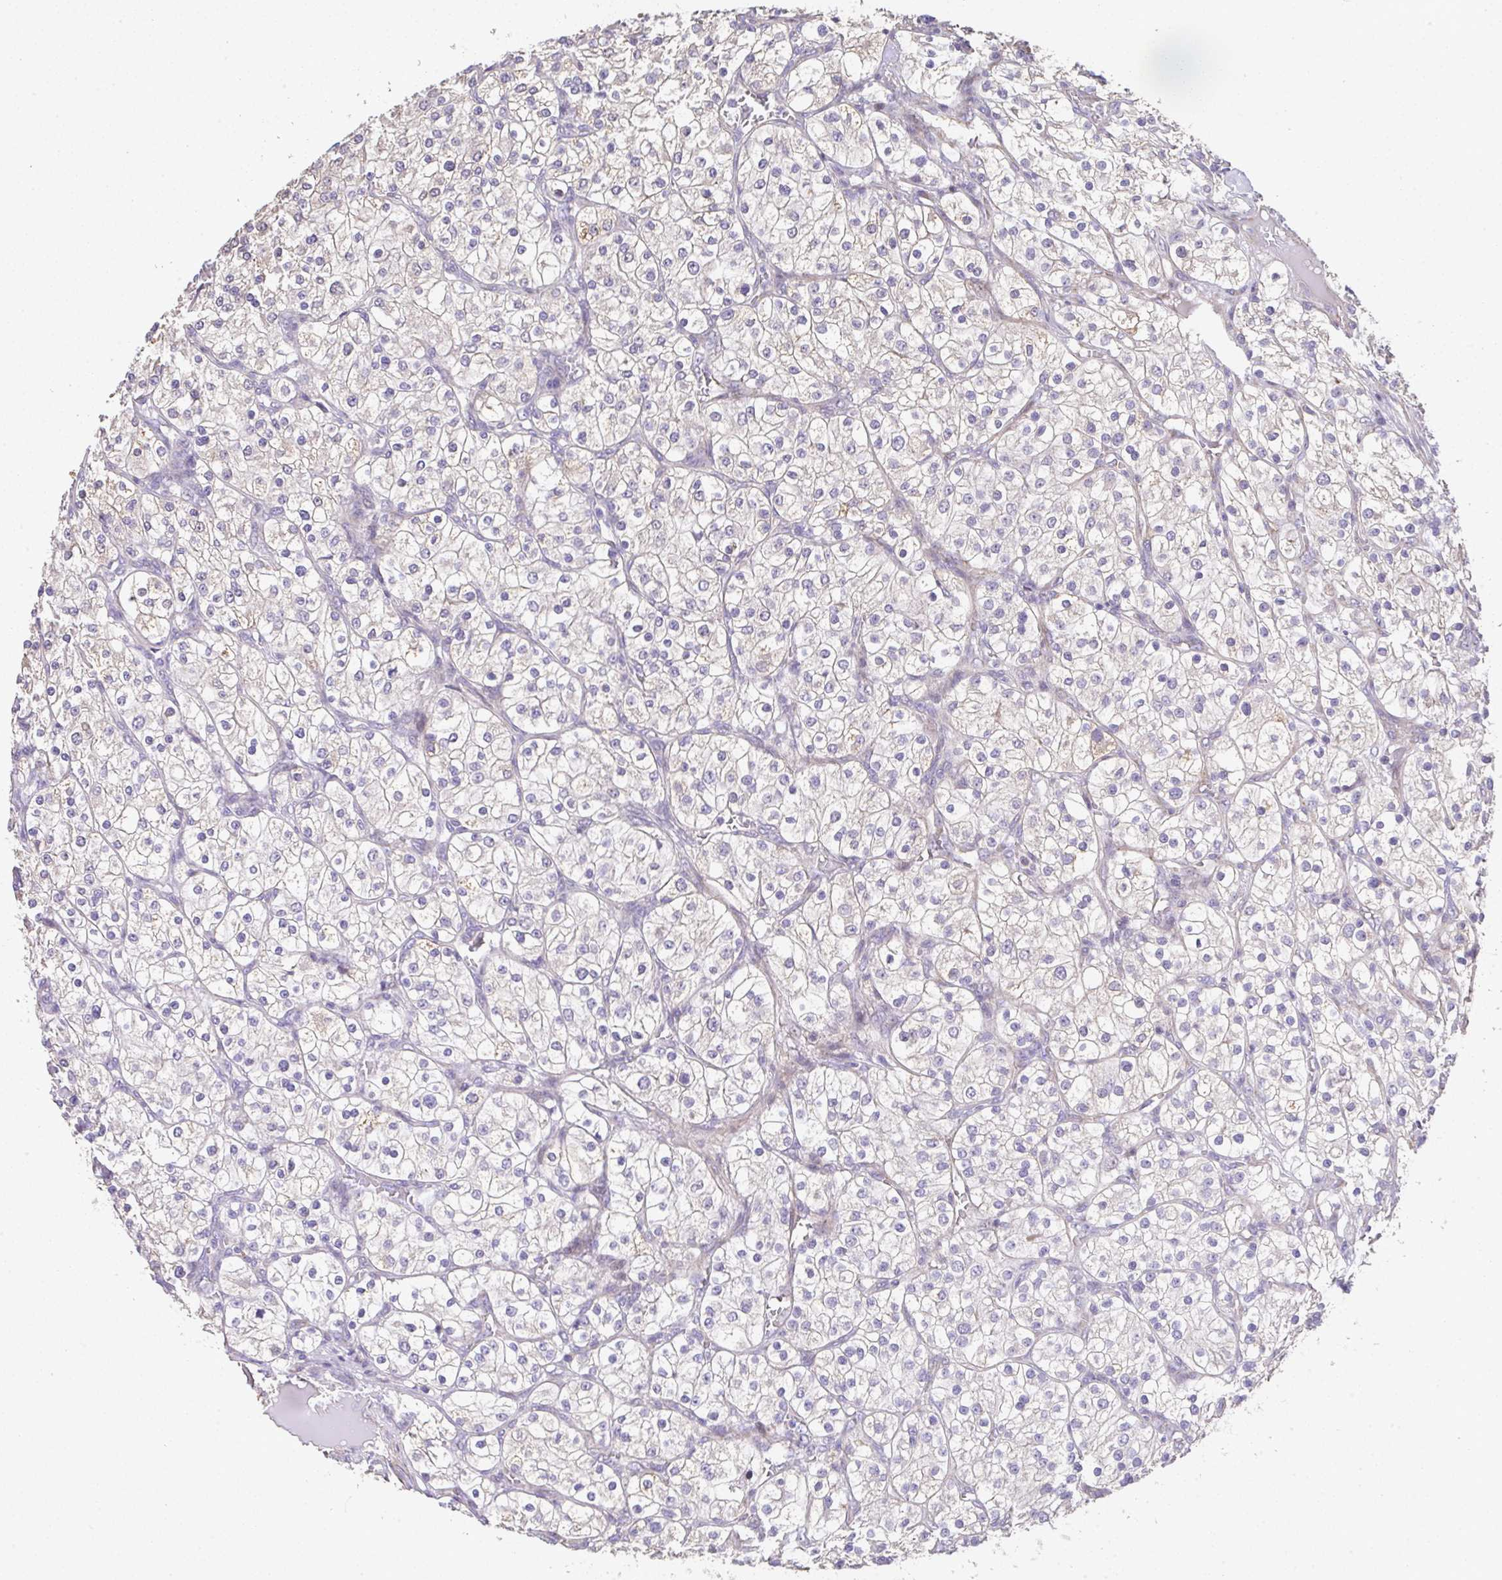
{"staining": {"intensity": "negative", "quantity": "none", "location": "none"}, "tissue": "renal cancer", "cell_type": "Tumor cells", "image_type": "cancer", "snomed": [{"axis": "morphology", "description": "Adenocarcinoma, NOS"}, {"axis": "topography", "description": "Kidney"}], "caption": "Tumor cells show no significant protein staining in adenocarcinoma (renal).", "gene": "RUNDC3B", "patient": {"sex": "male", "age": 80}}